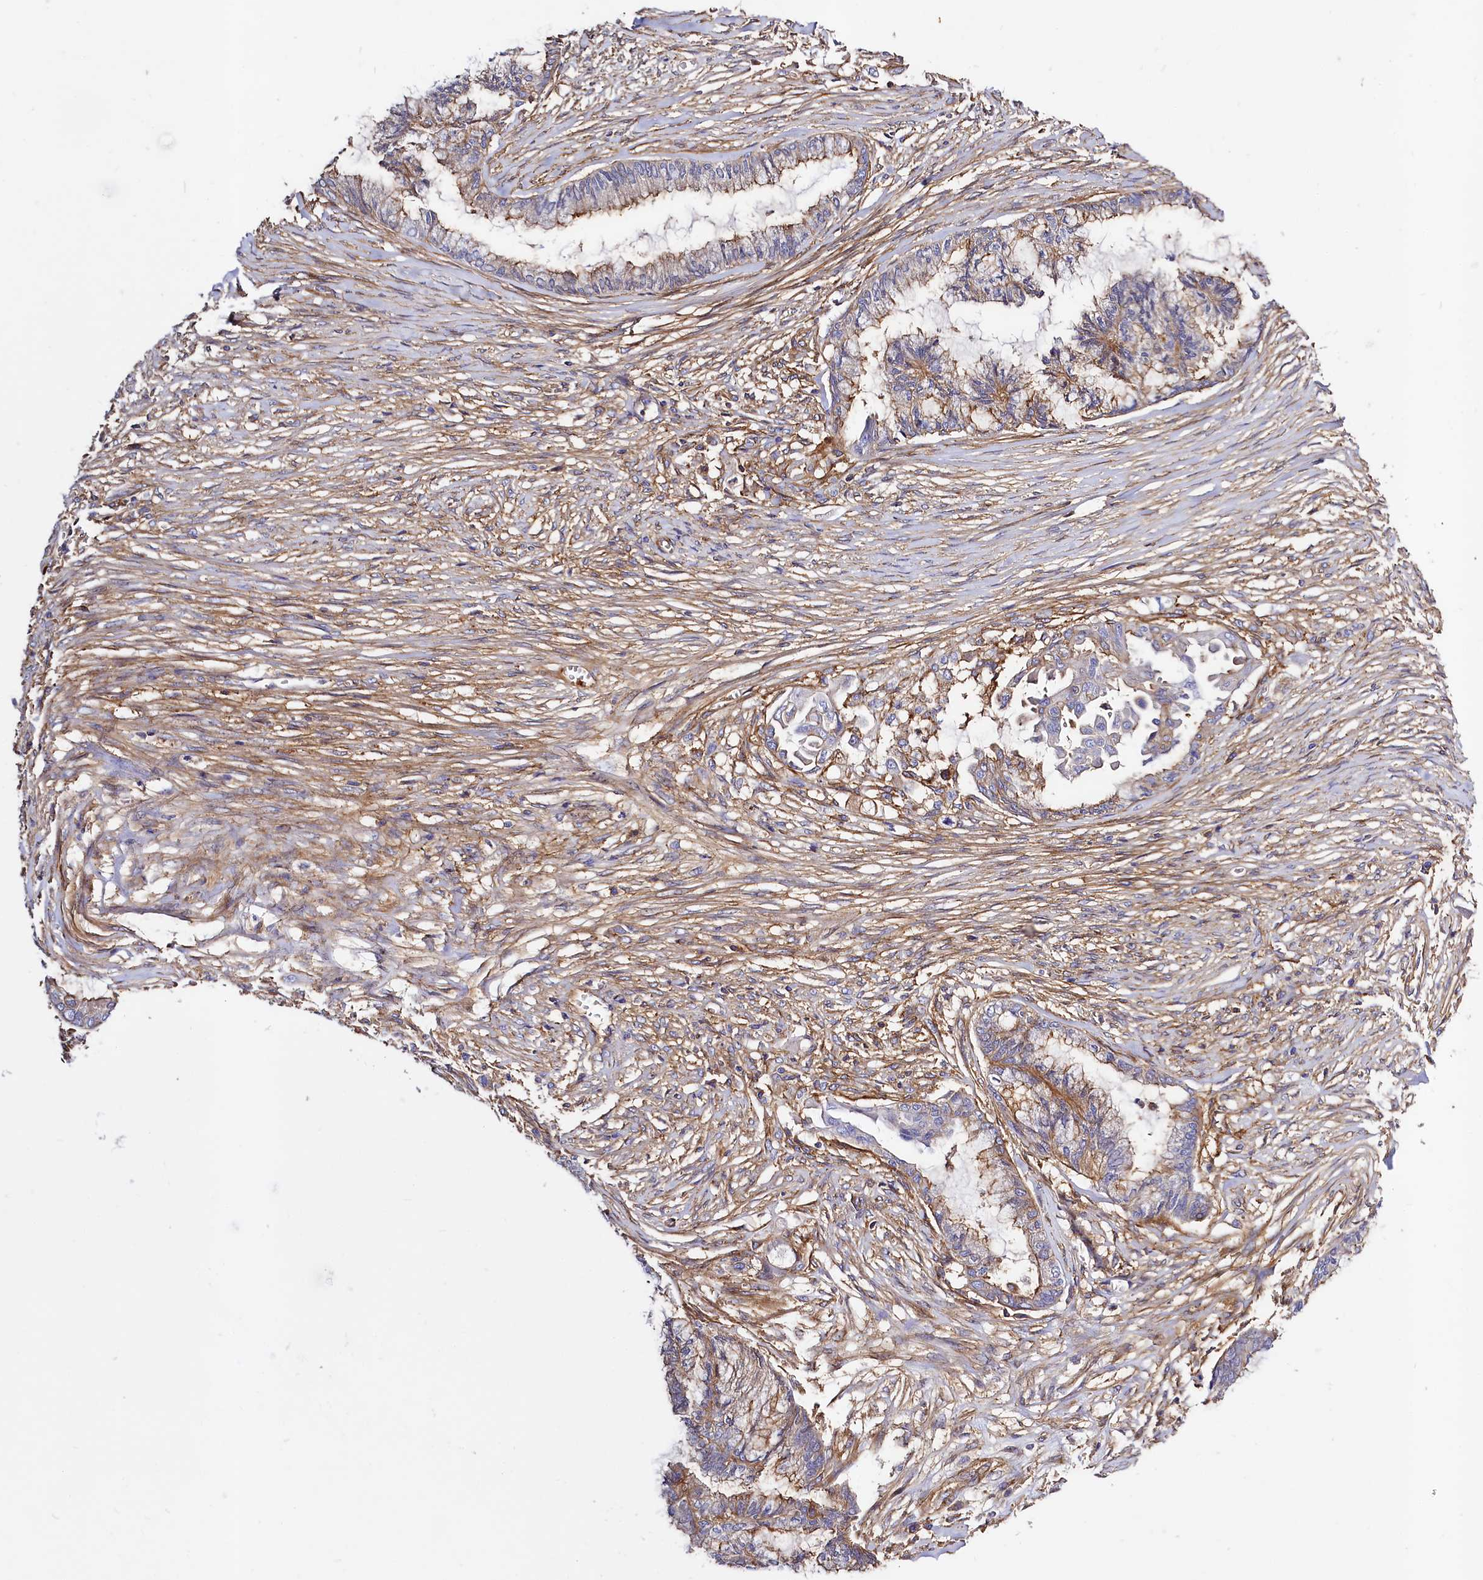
{"staining": {"intensity": "moderate", "quantity": "25%-75%", "location": "cytoplasmic/membranous"}, "tissue": "endometrial cancer", "cell_type": "Tumor cells", "image_type": "cancer", "snomed": [{"axis": "morphology", "description": "Adenocarcinoma, NOS"}, {"axis": "topography", "description": "Endometrium"}], "caption": "The image displays immunohistochemical staining of endometrial adenocarcinoma. There is moderate cytoplasmic/membranous expression is present in approximately 25%-75% of tumor cells.", "gene": "ANO6", "patient": {"sex": "female", "age": 86}}